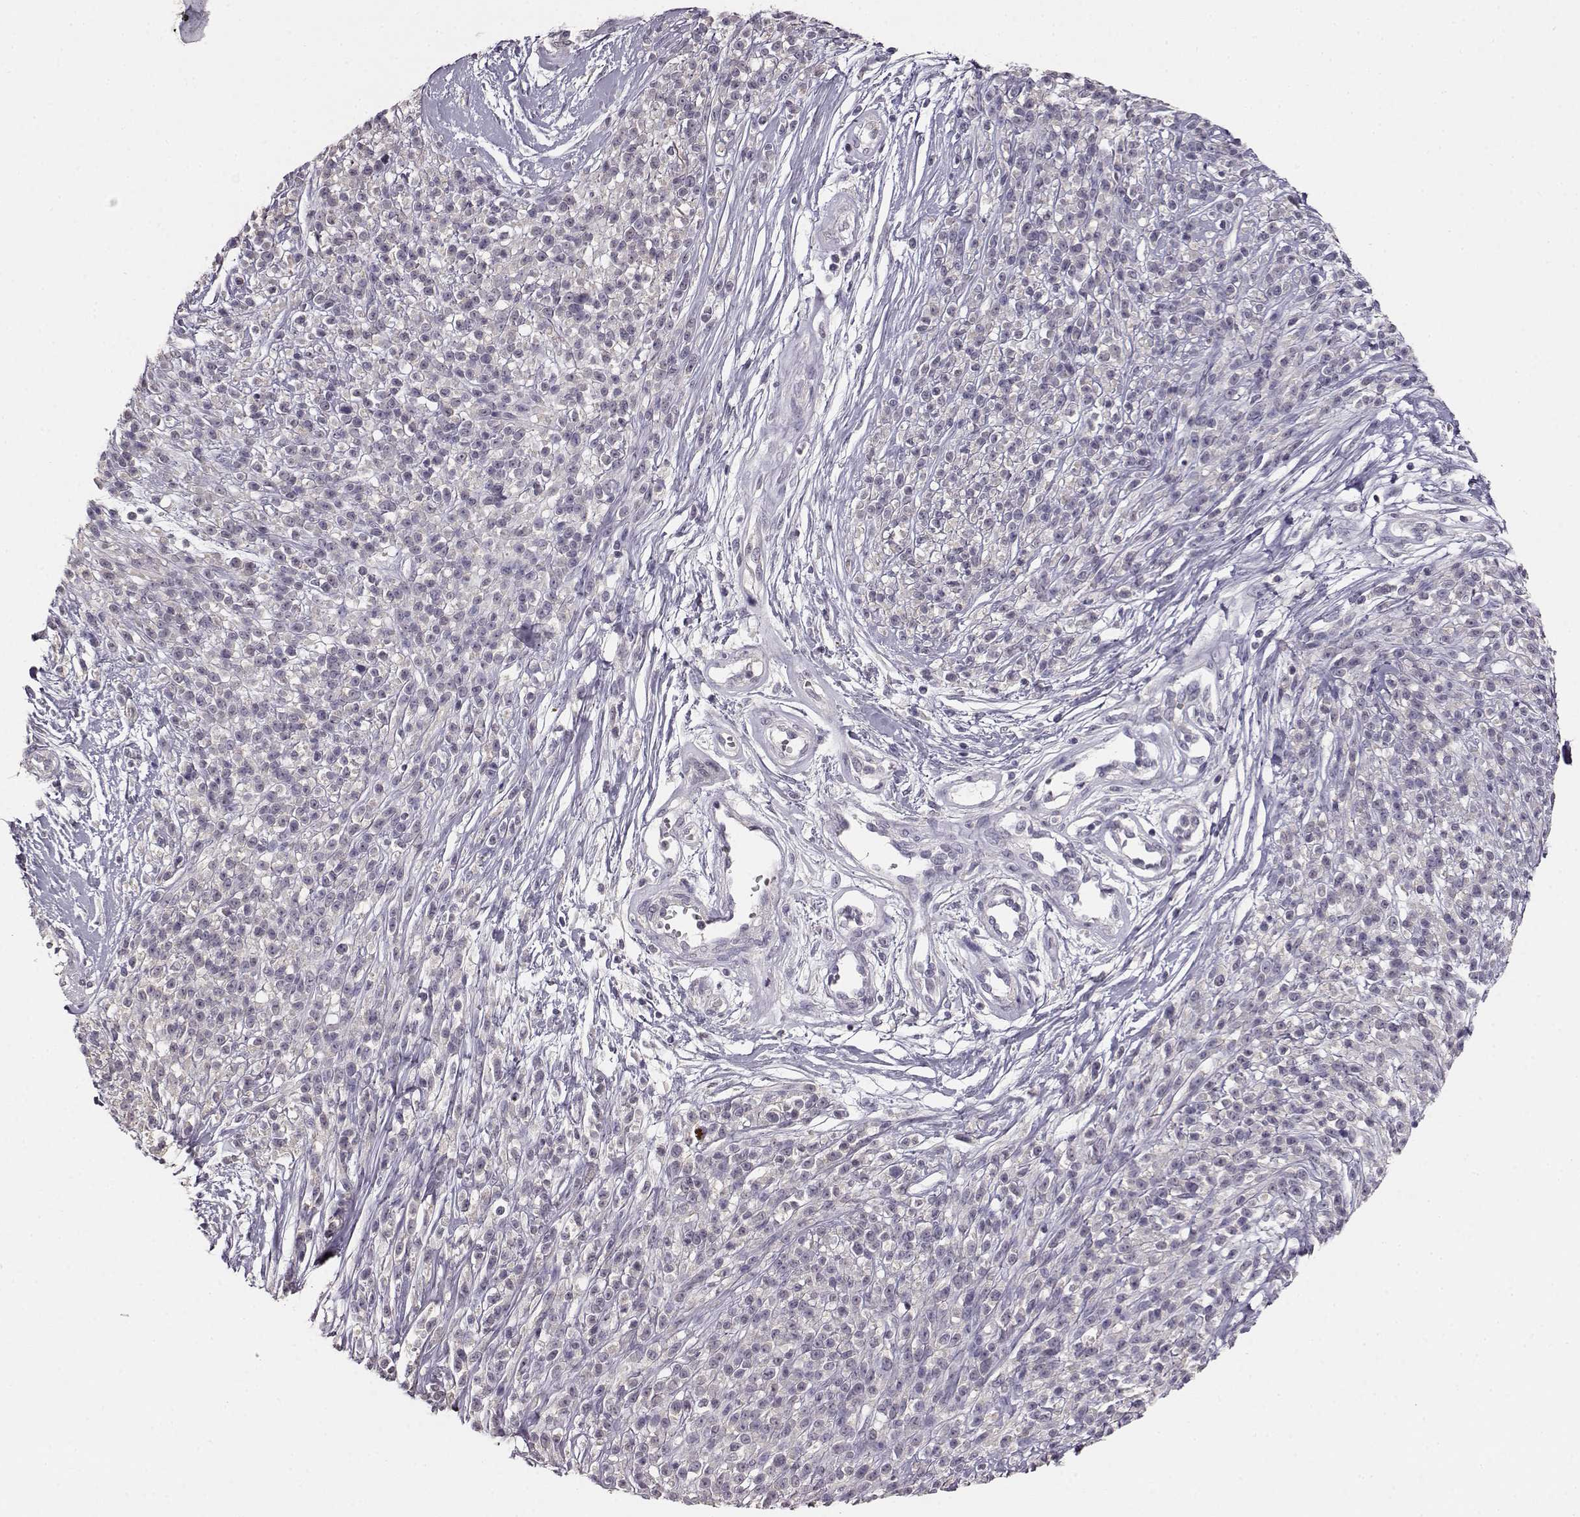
{"staining": {"intensity": "negative", "quantity": "none", "location": "none"}, "tissue": "melanoma", "cell_type": "Tumor cells", "image_type": "cancer", "snomed": [{"axis": "morphology", "description": "Malignant melanoma, NOS"}, {"axis": "topography", "description": "Skin"}, {"axis": "topography", "description": "Skin of trunk"}], "caption": "This micrograph is of malignant melanoma stained with immunohistochemistry to label a protein in brown with the nuclei are counter-stained blue. There is no expression in tumor cells.", "gene": "BFSP2", "patient": {"sex": "male", "age": 74}}